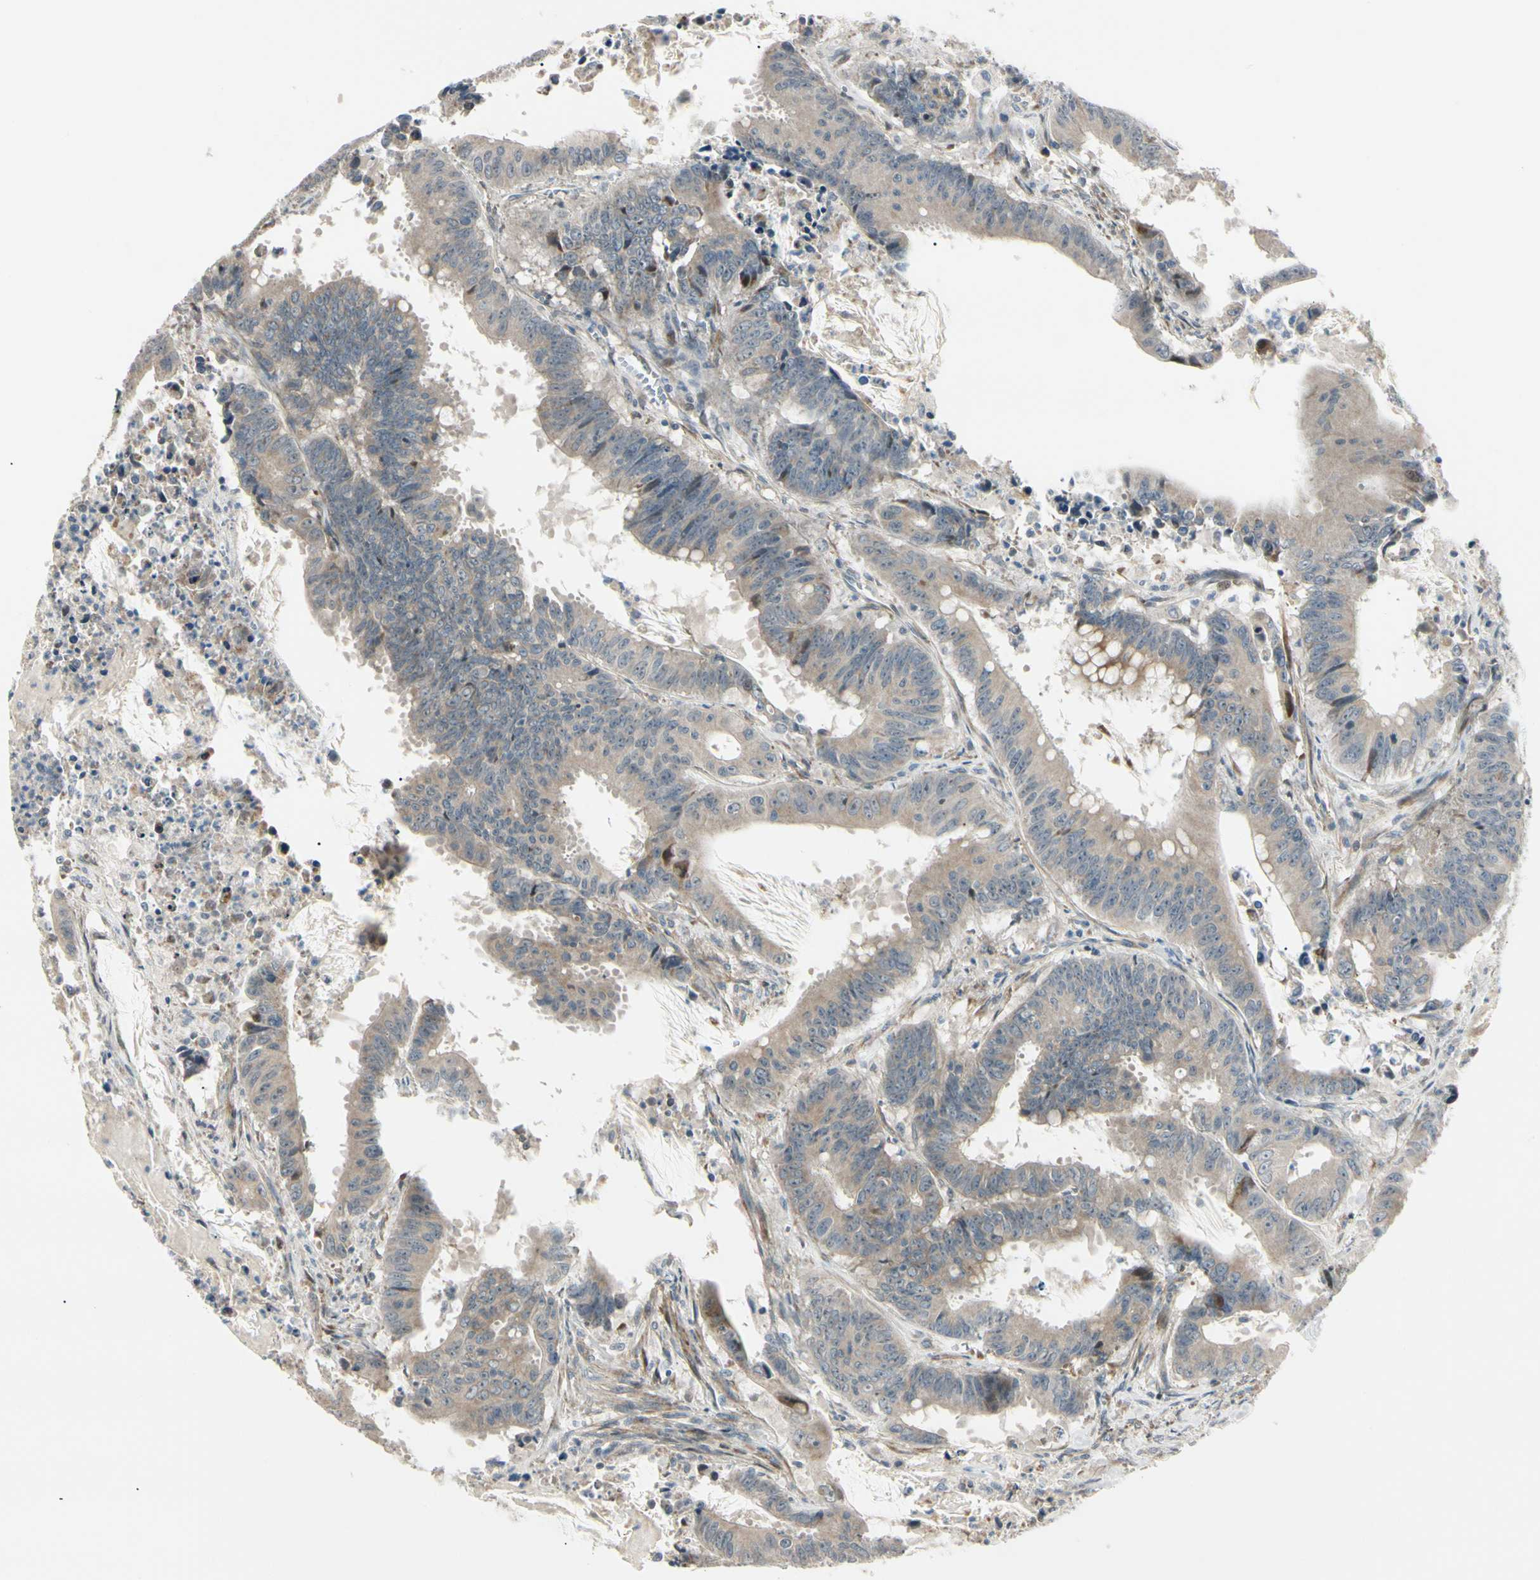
{"staining": {"intensity": "weak", "quantity": ">75%", "location": "cytoplasmic/membranous"}, "tissue": "colorectal cancer", "cell_type": "Tumor cells", "image_type": "cancer", "snomed": [{"axis": "morphology", "description": "Adenocarcinoma, NOS"}, {"axis": "topography", "description": "Colon"}], "caption": "This is an image of immunohistochemistry (IHC) staining of colorectal cancer (adenocarcinoma), which shows weak staining in the cytoplasmic/membranous of tumor cells.", "gene": "P4HA3", "patient": {"sex": "male", "age": 45}}